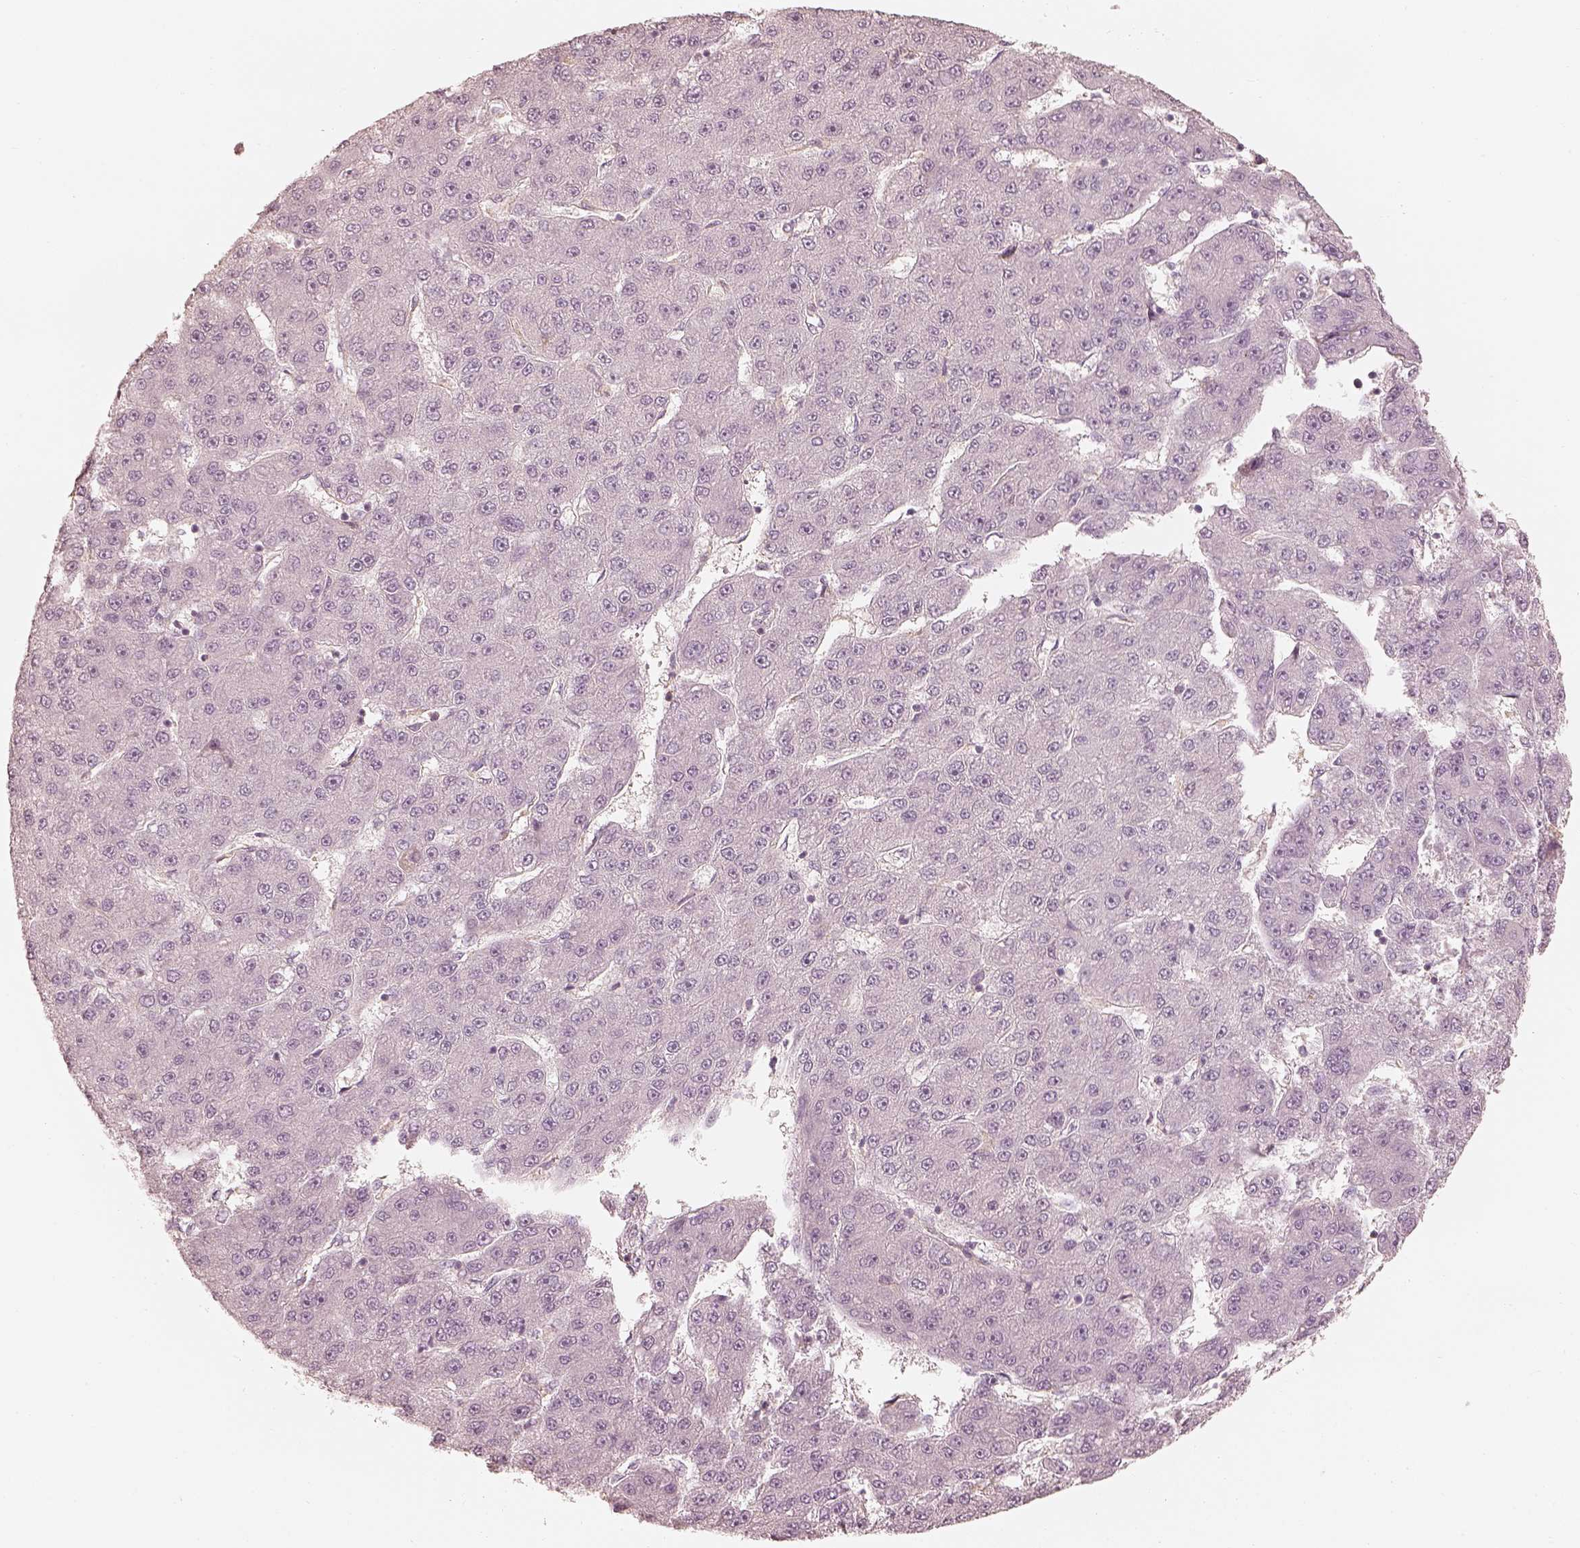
{"staining": {"intensity": "negative", "quantity": "none", "location": "none"}, "tissue": "liver cancer", "cell_type": "Tumor cells", "image_type": "cancer", "snomed": [{"axis": "morphology", "description": "Carcinoma, Hepatocellular, NOS"}, {"axis": "topography", "description": "Liver"}], "caption": "IHC of human hepatocellular carcinoma (liver) displays no expression in tumor cells. Brightfield microscopy of immunohistochemistry stained with DAB (3,3'-diaminobenzidine) (brown) and hematoxylin (blue), captured at high magnification.", "gene": "FMNL2", "patient": {"sex": "male", "age": 67}}